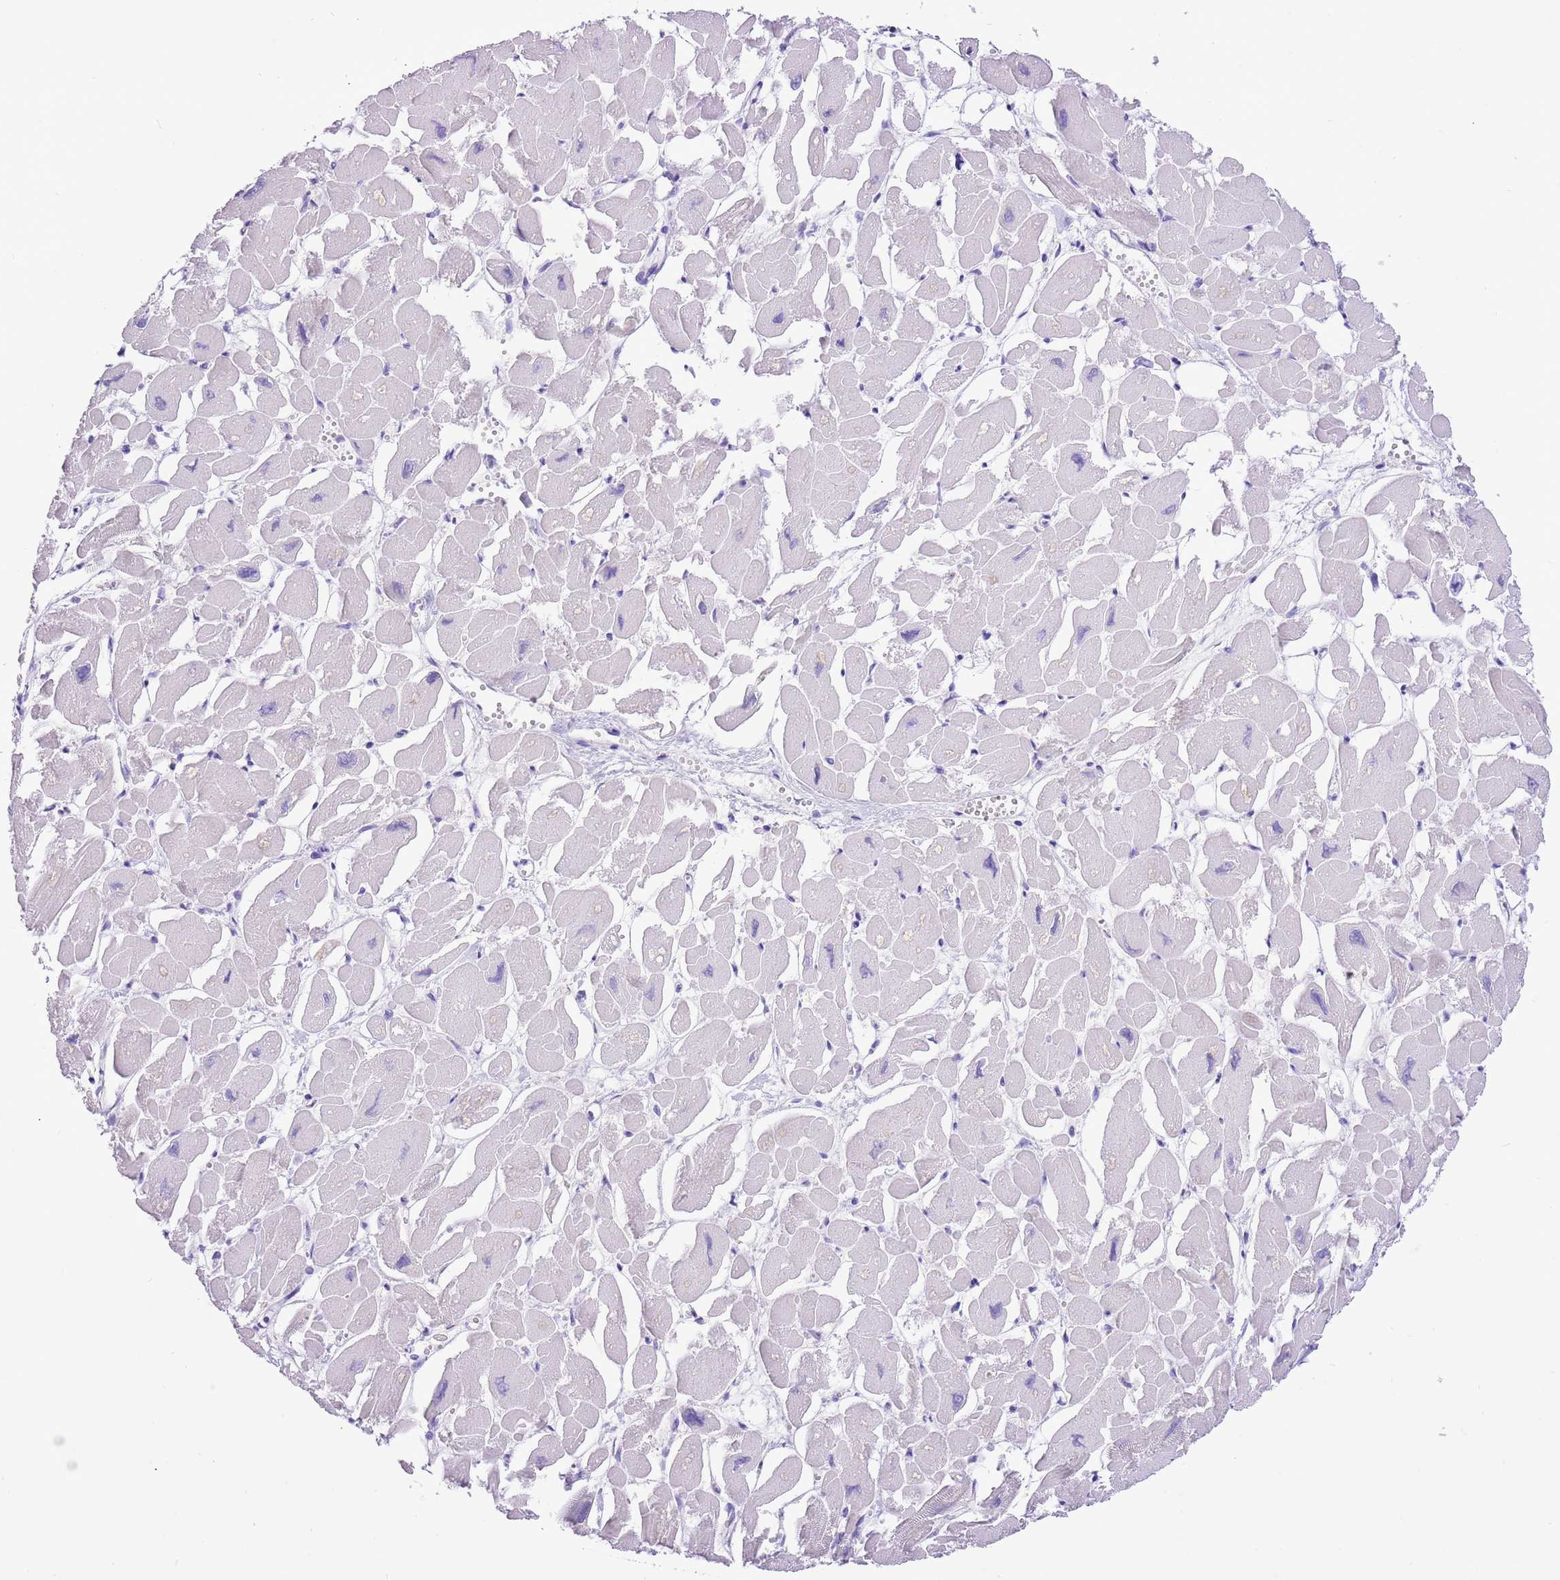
{"staining": {"intensity": "negative", "quantity": "none", "location": "none"}, "tissue": "heart muscle", "cell_type": "Cardiomyocytes", "image_type": "normal", "snomed": [{"axis": "morphology", "description": "Normal tissue, NOS"}, {"axis": "topography", "description": "Heart"}], "caption": "DAB immunohistochemical staining of unremarkable human heart muscle exhibits no significant positivity in cardiomyocytes. (DAB immunohistochemistry (IHC), high magnification).", "gene": "R3HDM4", "patient": {"sex": "male", "age": 54}}